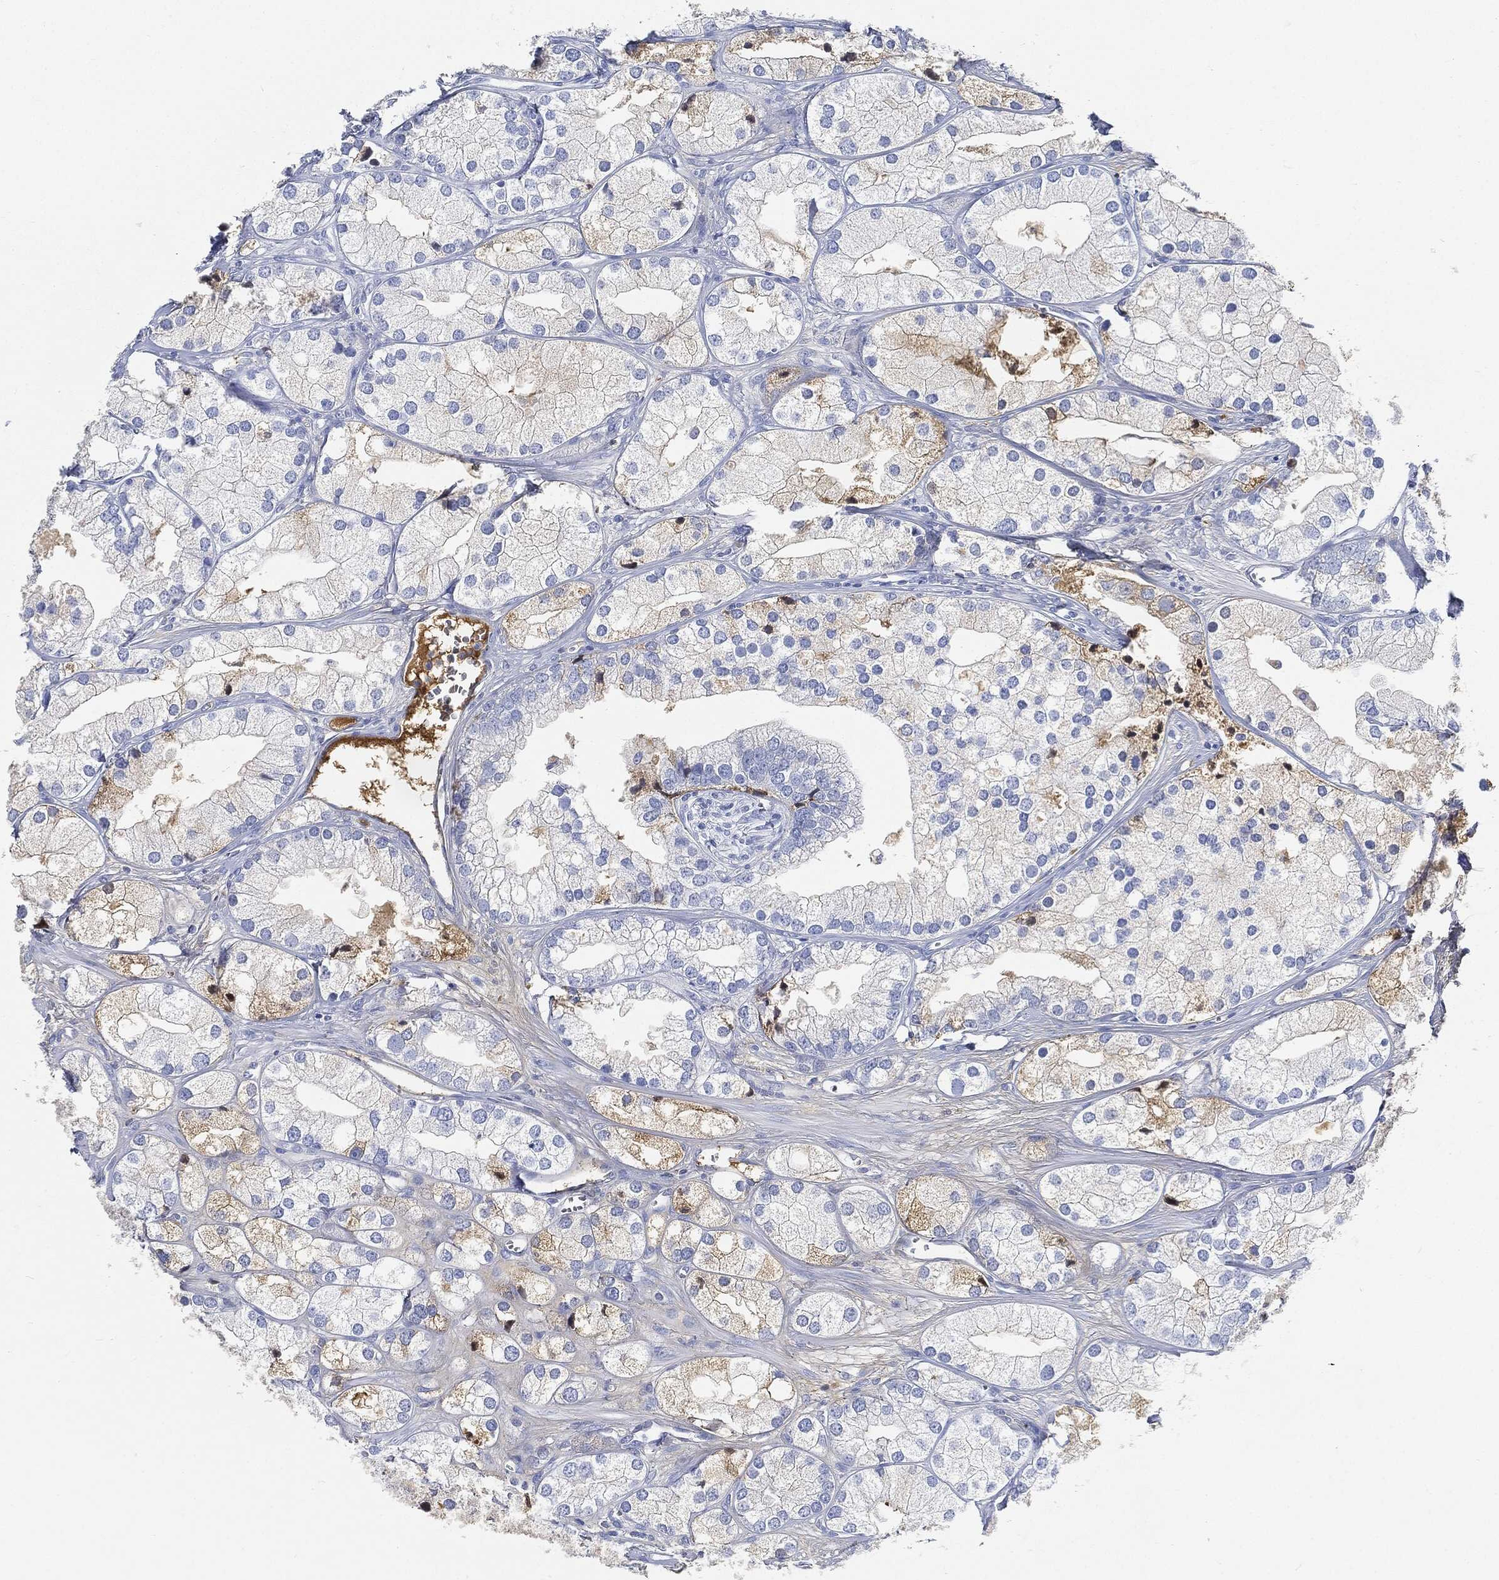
{"staining": {"intensity": "negative", "quantity": "none", "location": "none"}, "tissue": "prostate cancer", "cell_type": "Tumor cells", "image_type": "cancer", "snomed": [{"axis": "morphology", "description": "Adenocarcinoma, NOS"}, {"axis": "topography", "description": "Prostate and seminal vesicle, NOS"}, {"axis": "topography", "description": "Prostate"}], "caption": "A histopathology image of human prostate cancer is negative for staining in tumor cells.", "gene": "IGLV6-57", "patient": {"sex": "male", "age": 79}}